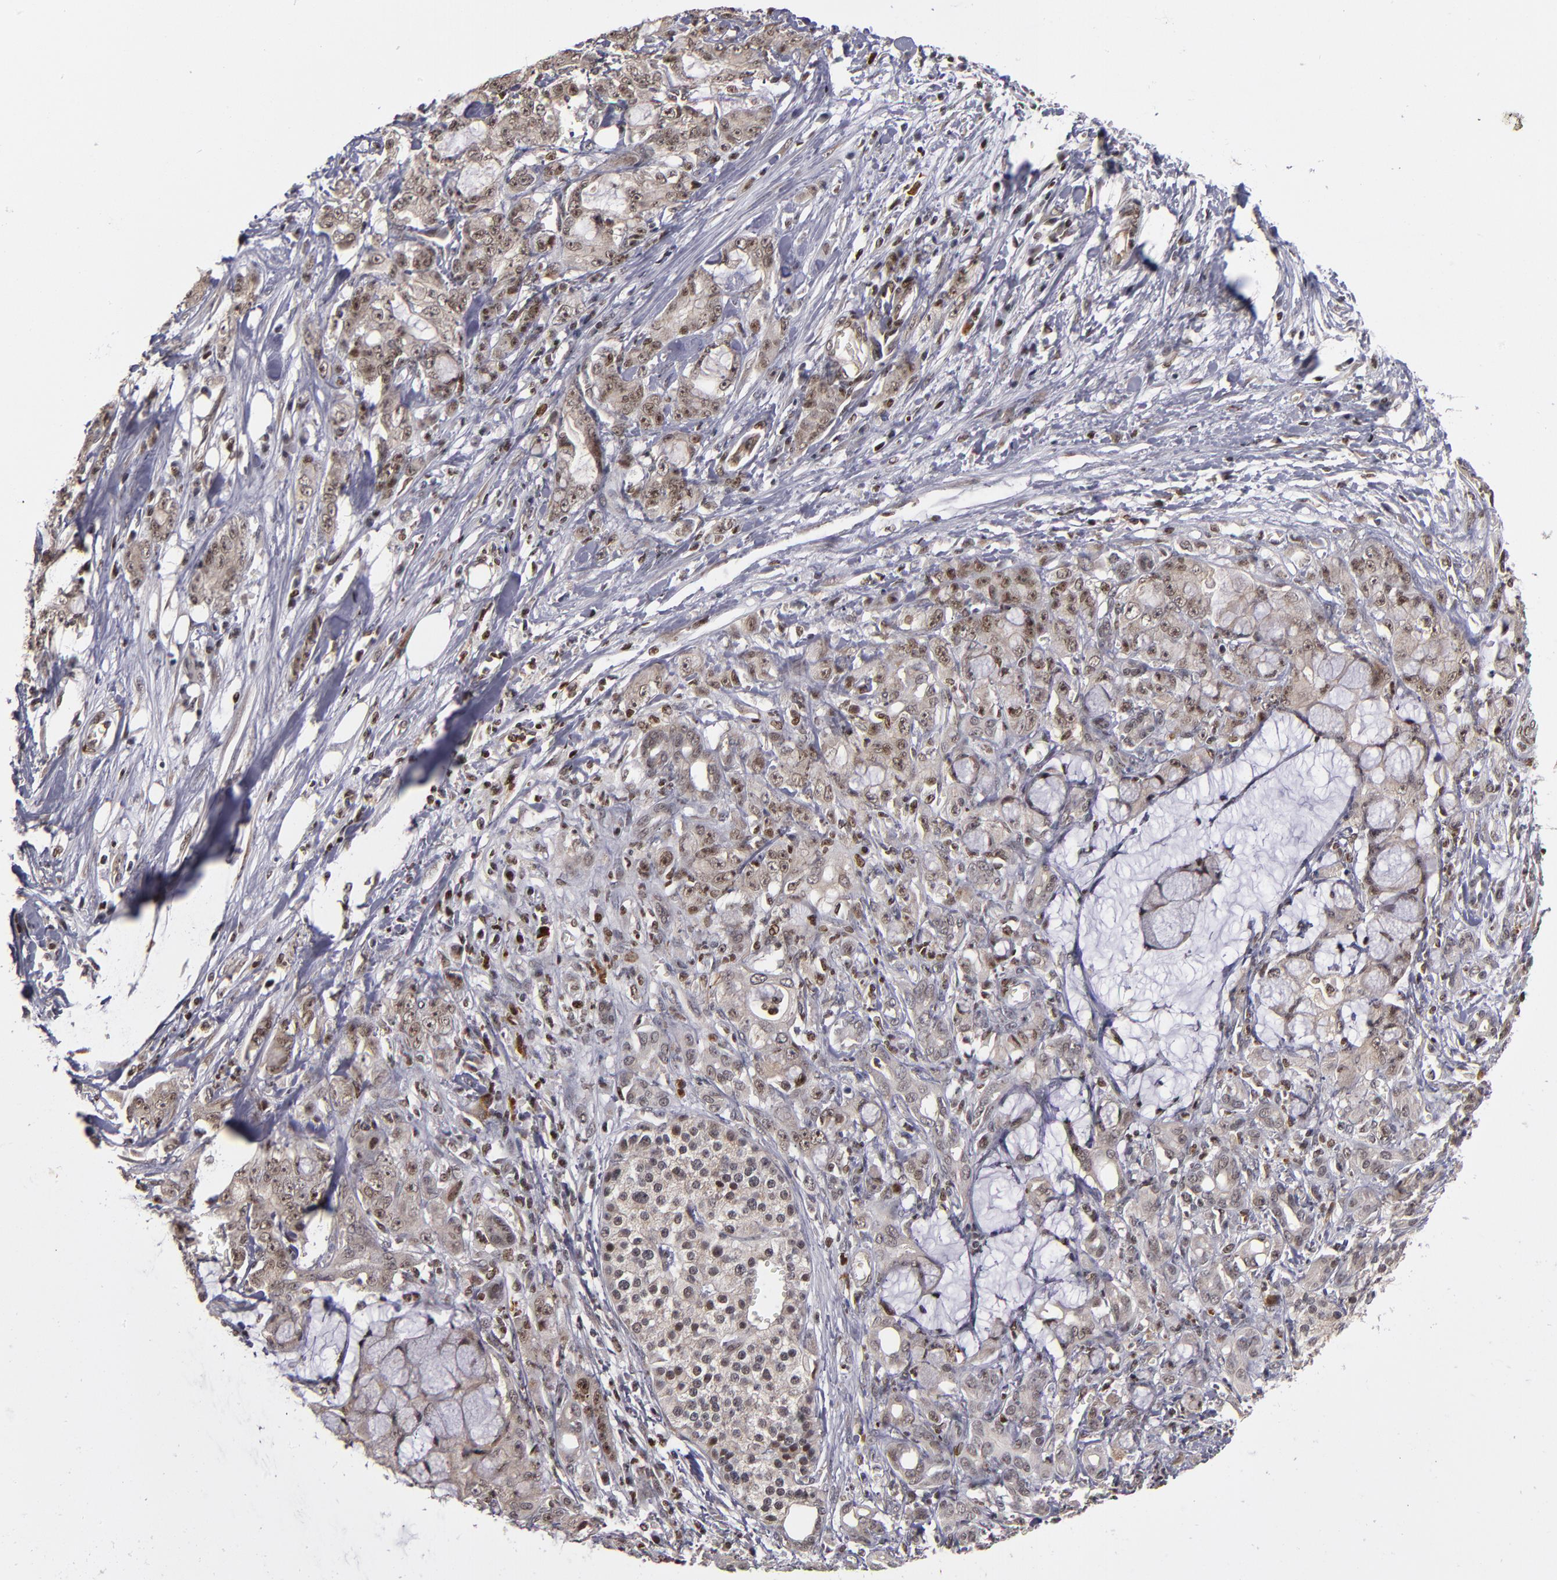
{"staining": {"intensity": "weak", "quantity": "25%-75%", "location": "nuclear"}, "tissue": "pancreatic cancer", "cell_type": "Tumor cells", "image_type": "cancer", "snomed": [{"axis": "morphology", "description": "Adenocarcinoma, NOS"}, {"axis": "topography", "description": "Pancreas"}], "caption": "IHC photomicrograph of pancreatic cancer stained for a protein (brown), which demonstrates low levels of weak nuclear staining in about 25%-75% of tumor cells.", "gene": "KDM6A", "patient": {"sex": "female", "age": 73}}